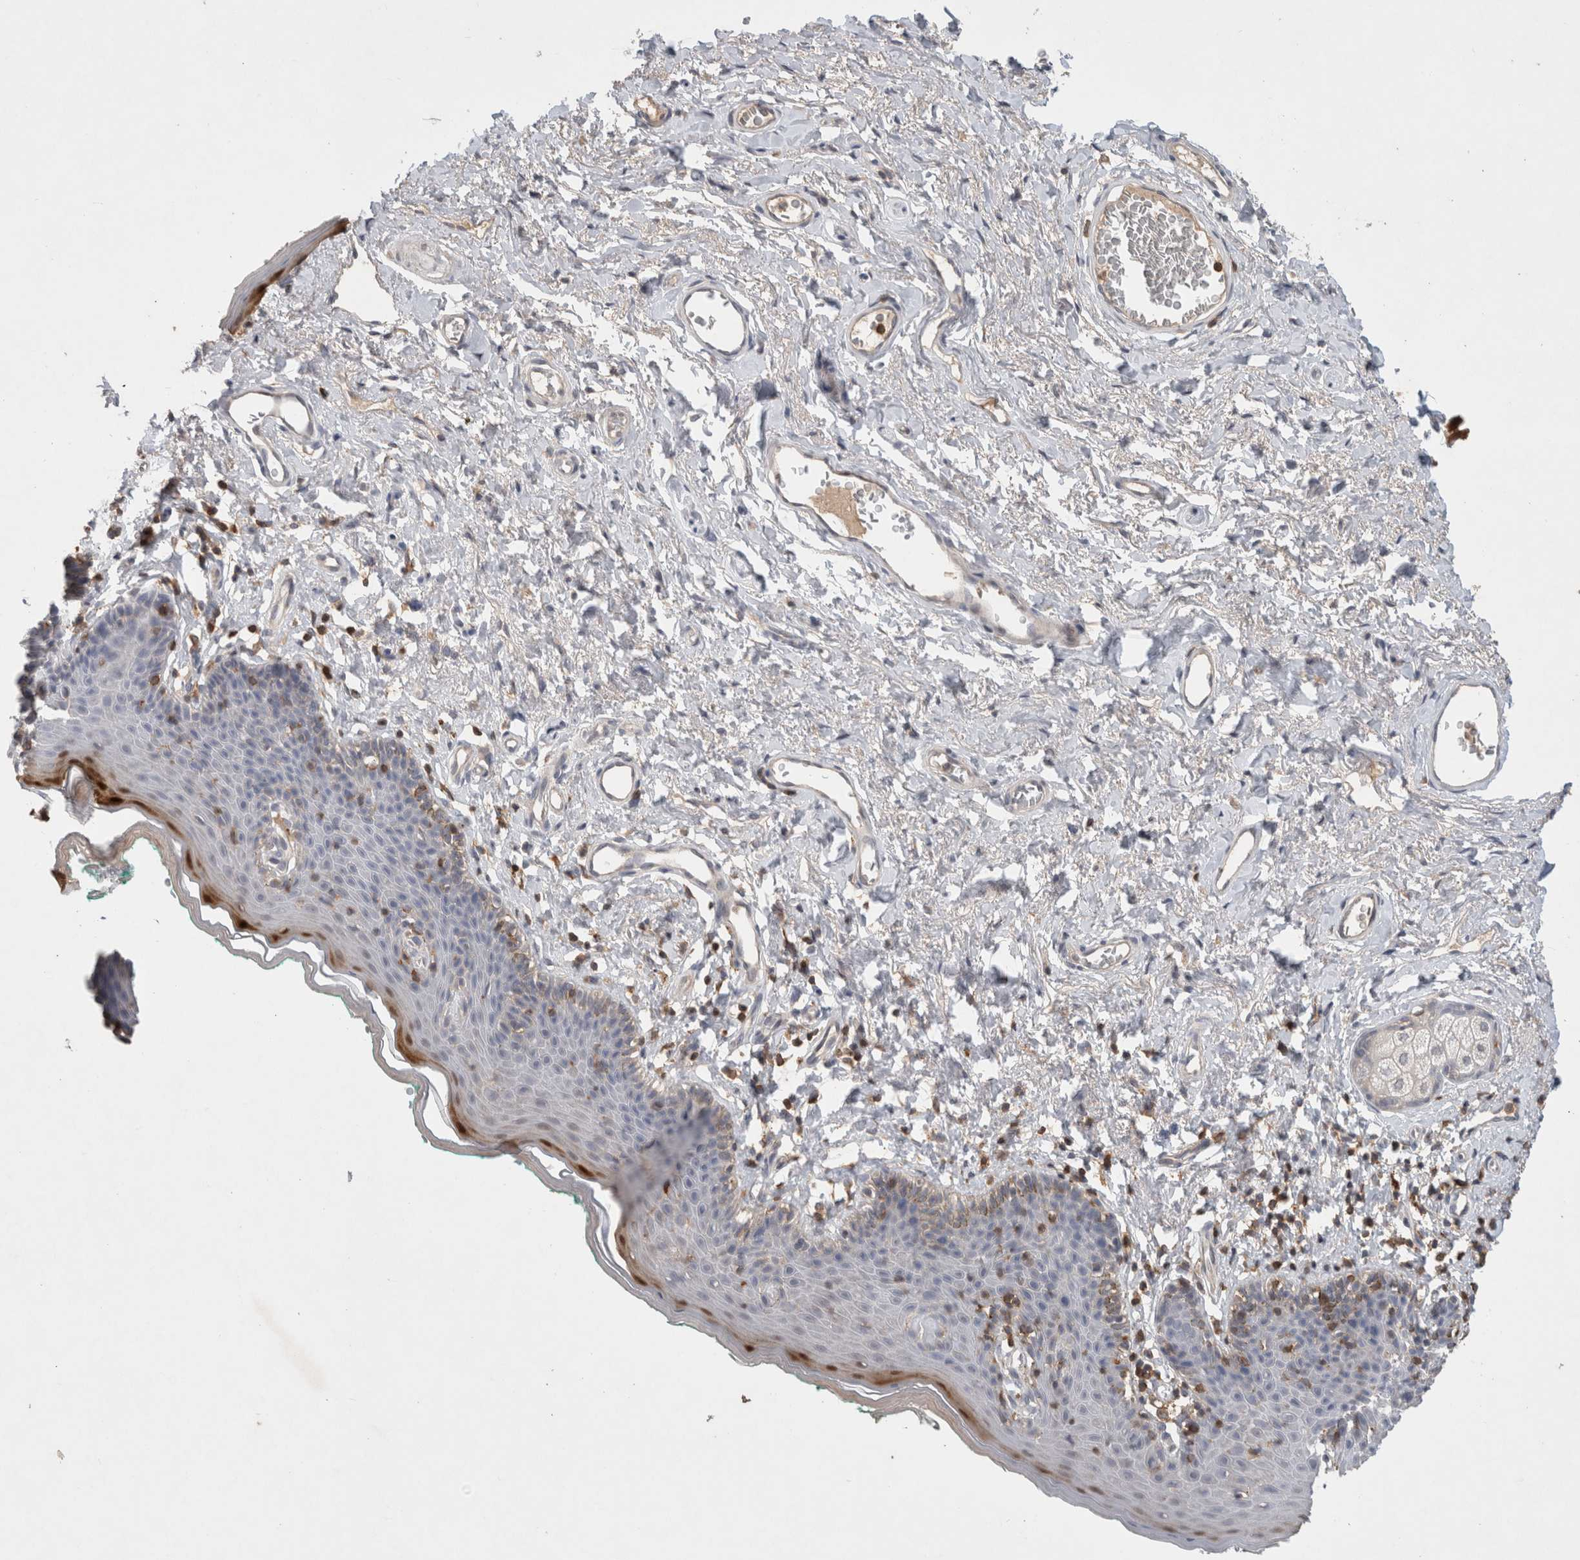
{"staining": {"intensity": "moderate", "quantity": "<25%", "location": "cytoplasmic/membranous"}, "tissue": "skin", "cell_type": "Epidermal cells", "image_type": "normal", "snomed": [{"axis": "morphology", "description": "Normal tissue, NOS"}, {"axis": "topography", "description": "Vulva"}], "caption": "A histopathology image of skin stained for a protein reveals moderate cytoplasmic/membranous brown staining in epidermal cells. The staining was performed using DAB to visualize the protein expression in brown, while the nuclei were stained in blue with hematoxylin (Magnification: 20x).", "gene": "GFRA2", "patient": {"sex": "female", "age": 66}}